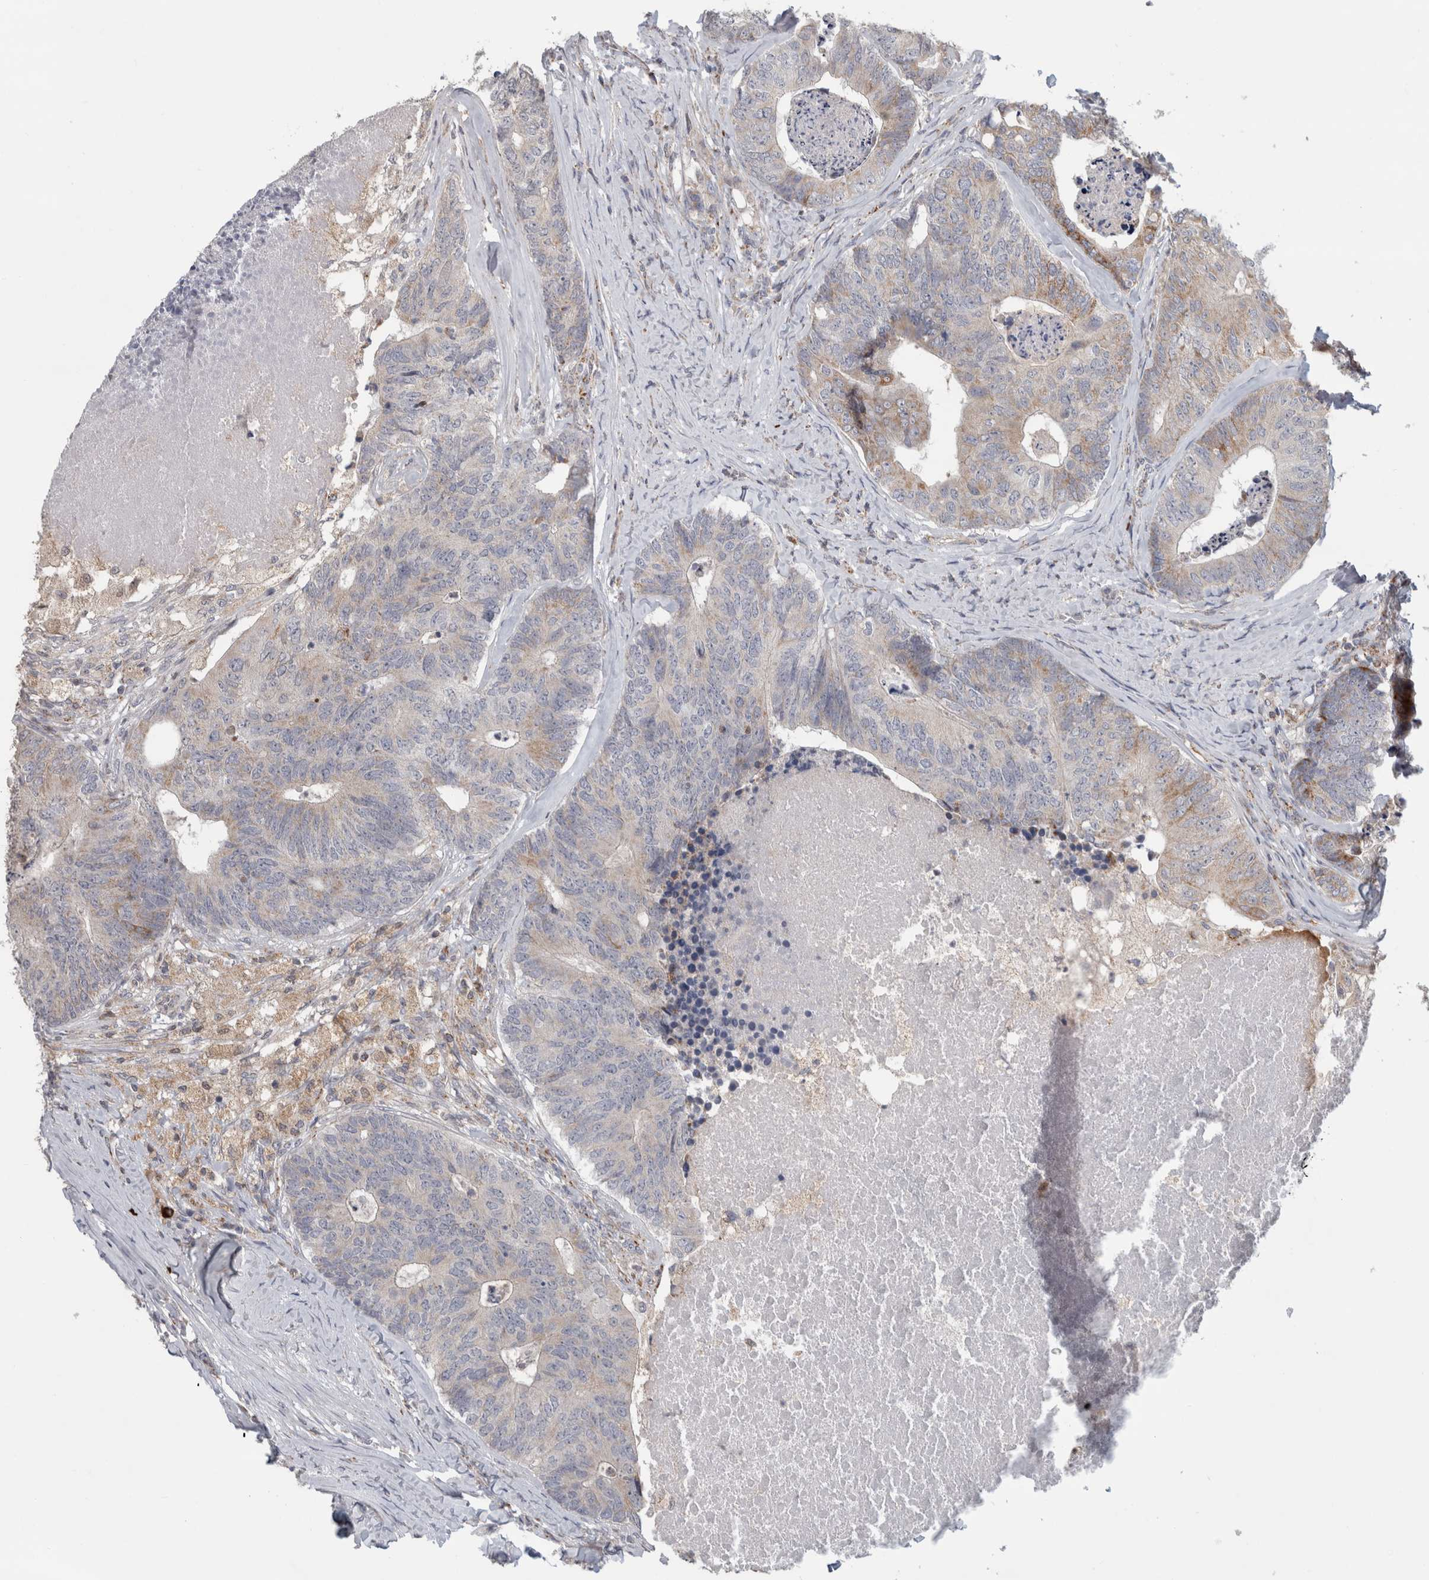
{"staining": {"intensity": "moderate", "quantity": "<25%", "location": "cytoplasmic/membranous"}, "tissue": "colorectal cancer", "cell_type": "Tumor cells", "image_type": "cancer", "snomed": [{"axis": "morphology", "description": "Adenocarcinoma, NOS"}, {"axis": "topography", "description": "Colon"}], "caption": "Immunohistochemistry image of neoplastic tissue: human colorectal adenocarcinoma stained using immunohistochemistry (IHC) demonstrates low levels of moderate protein expression localized specifically in the cytoplasmic/membranous of tumor cells, appearing as a cytoplasmic/membranous brown color.", "gene": "RAB18", "patient": {"sex": "female", "age": 67}}